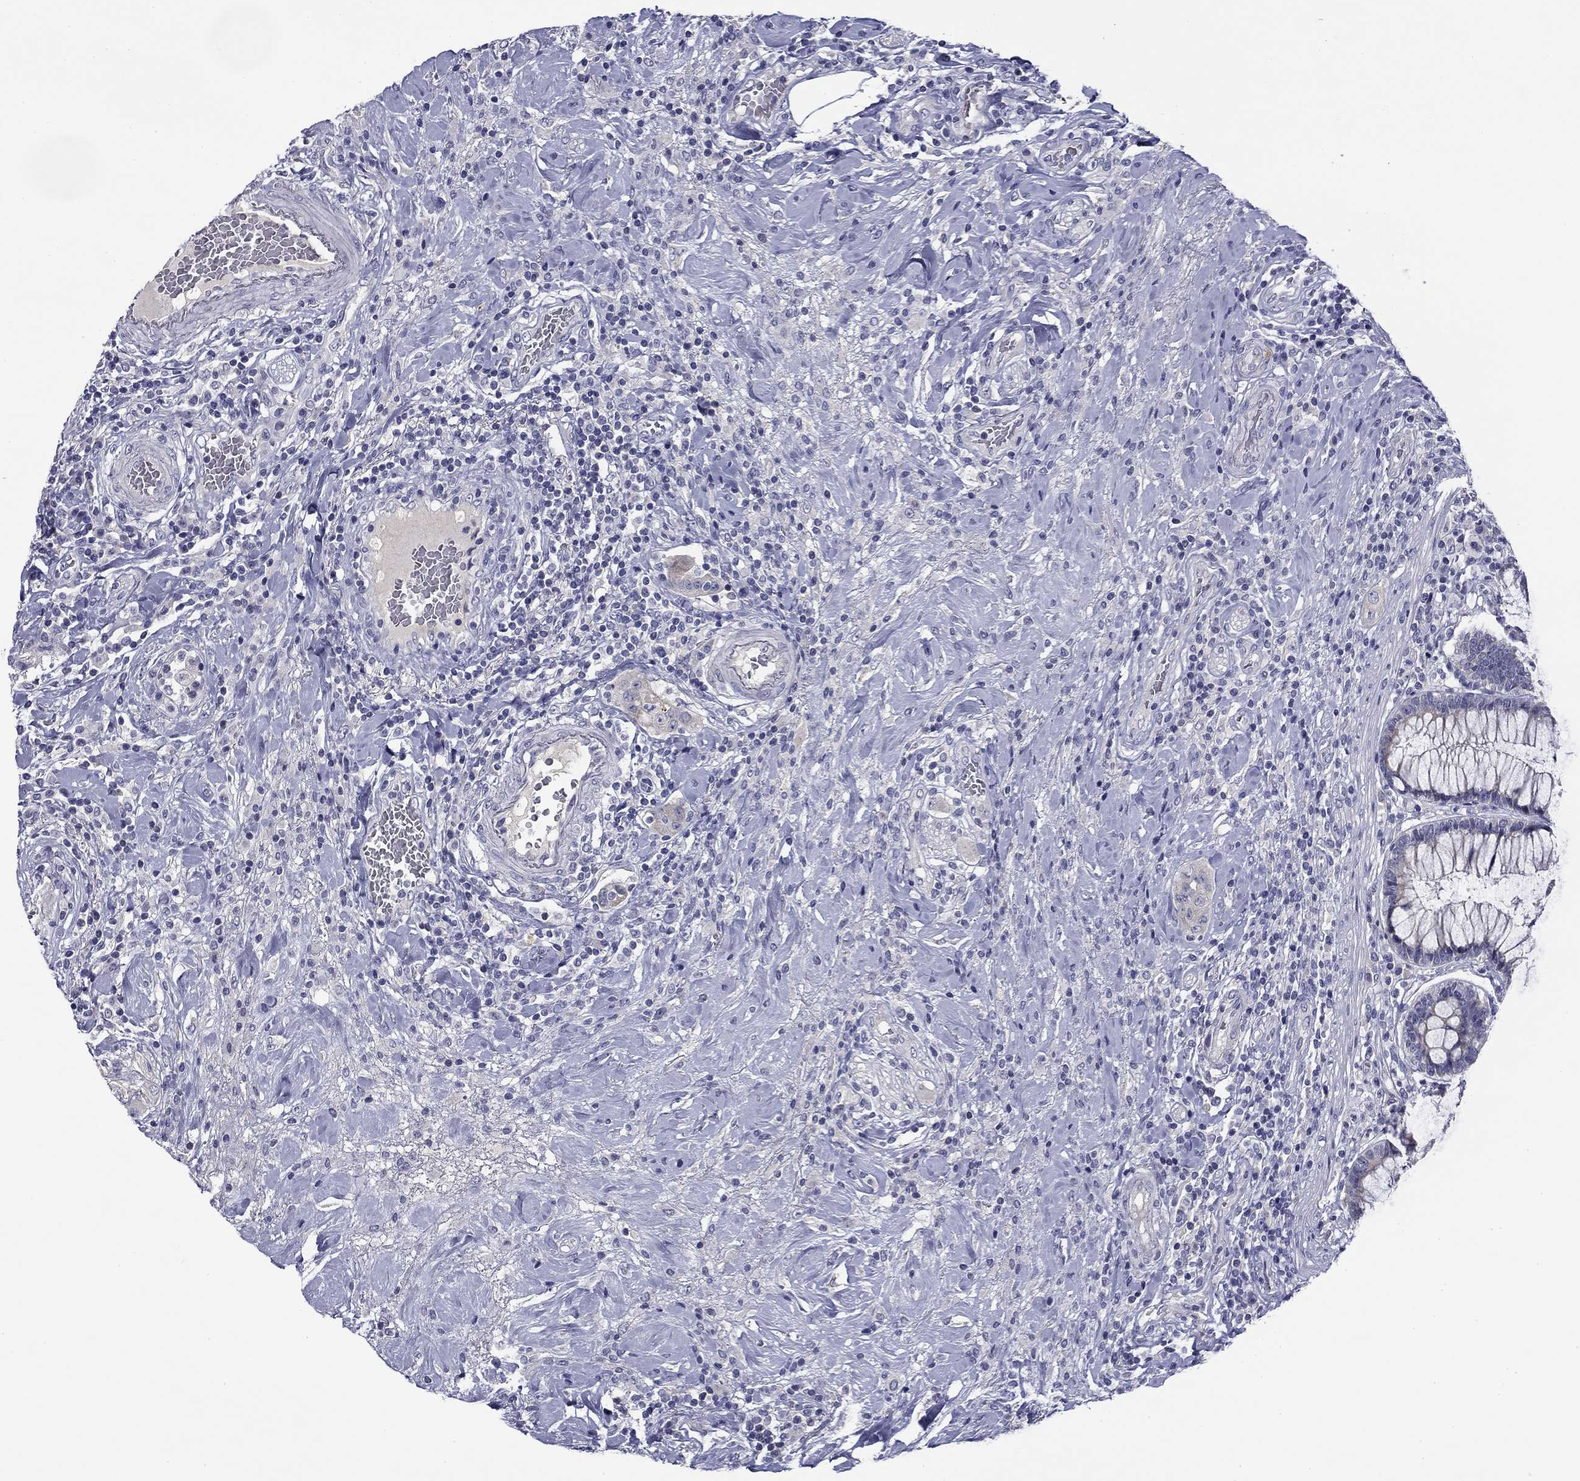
{"staining": {"intensity": "negative", "quantity": "none", "location": "none"}, "tissue": "colorectal cancer", "cell_type": "Tumor cells", "image_type": "cancer", "snomed": [{"axis": "morphology", "description": "Adenocarcinoma, NOS"}, {"axis": "topography", "description": "Colon"}], "caption": "There is no significant positivity in tumor cells of colorectal adenocarcinoma.", "gene": "SPATA7", "patient": {"sex": "female", "age": 69}}